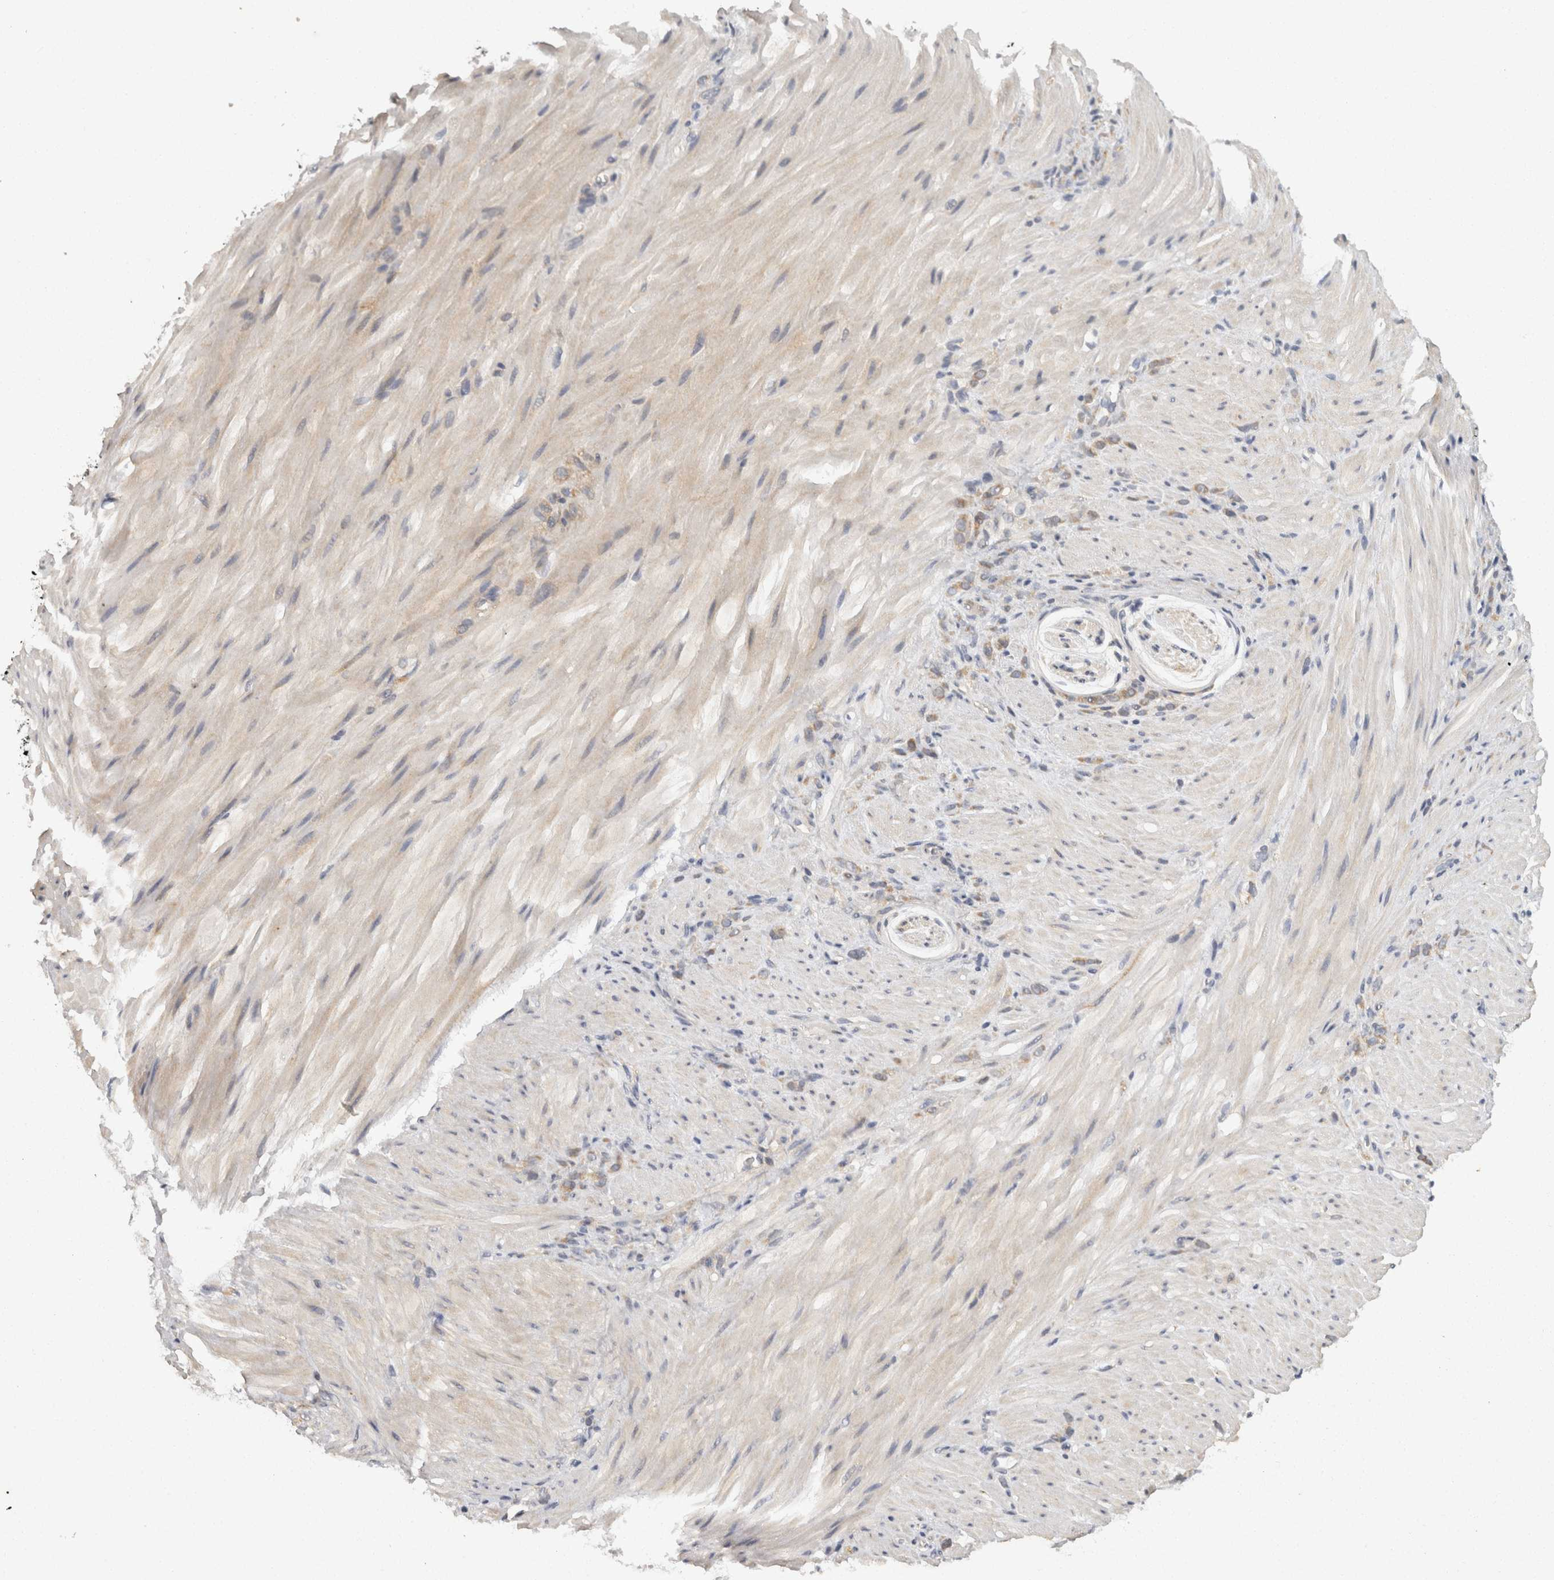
{"staining": {"intensity": "moderate", "quantity": "25%-75%", "location": "cytoplasmic/membranous"}, "tissue": "stomach cancer", "cell_type": "Tumor cells", "image_type": "cancer", "snomed": [{"axis": "morphology", "description": "Normal tissue, NOS"}, {"axis": "morphology", "description": "Adenocarcinoma, NOS"}, {"axis": "topography", "description": "Stomach"}], "caption": "Human stomach adenocarcinoma stained with a brown dye reveals moderate cytoplasmic/membranous positive positivity in about 25%-75% of tumor cells.", "gene": "ACAT2", "patient": {"sex": "male", "age": 82}}